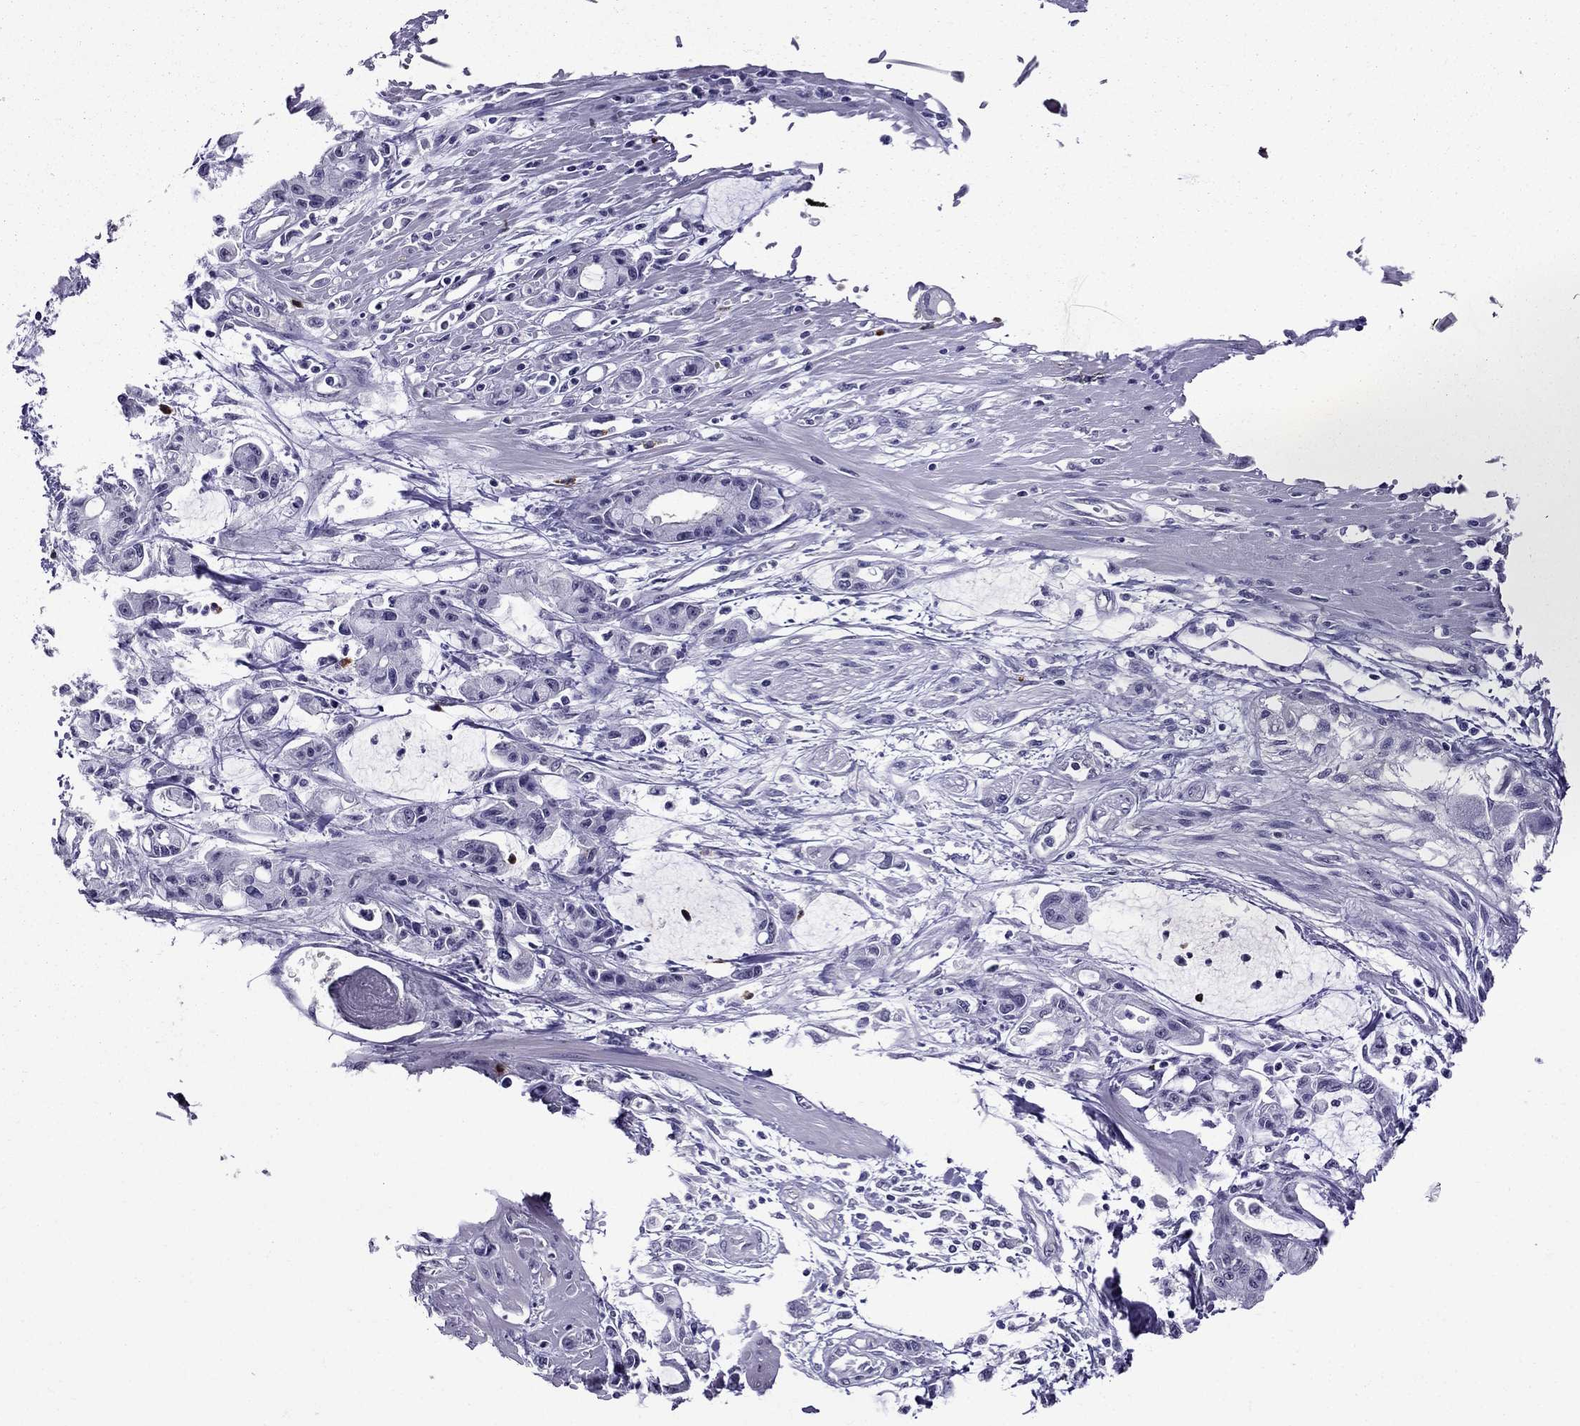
{"staining": {"intensity": "negative", "quantity": "none", "location": "none"}, "tissue": "pancreatic cancer", "cell_type": "Tumor cells", "image_type": "cancer", "snomed": [{"axis": "morphology", "description": "Adenocarcinoma, NOS"}, {"axis": "topography", "description": "Pancreas"}], "caption": "Pancreatic cancer (adenocarcinoma) was stained to show a protein in brown. There is no significant expression in tumor cells.", "gene": "OLFM4", "patient": {"sex": "male", "age": 48}}